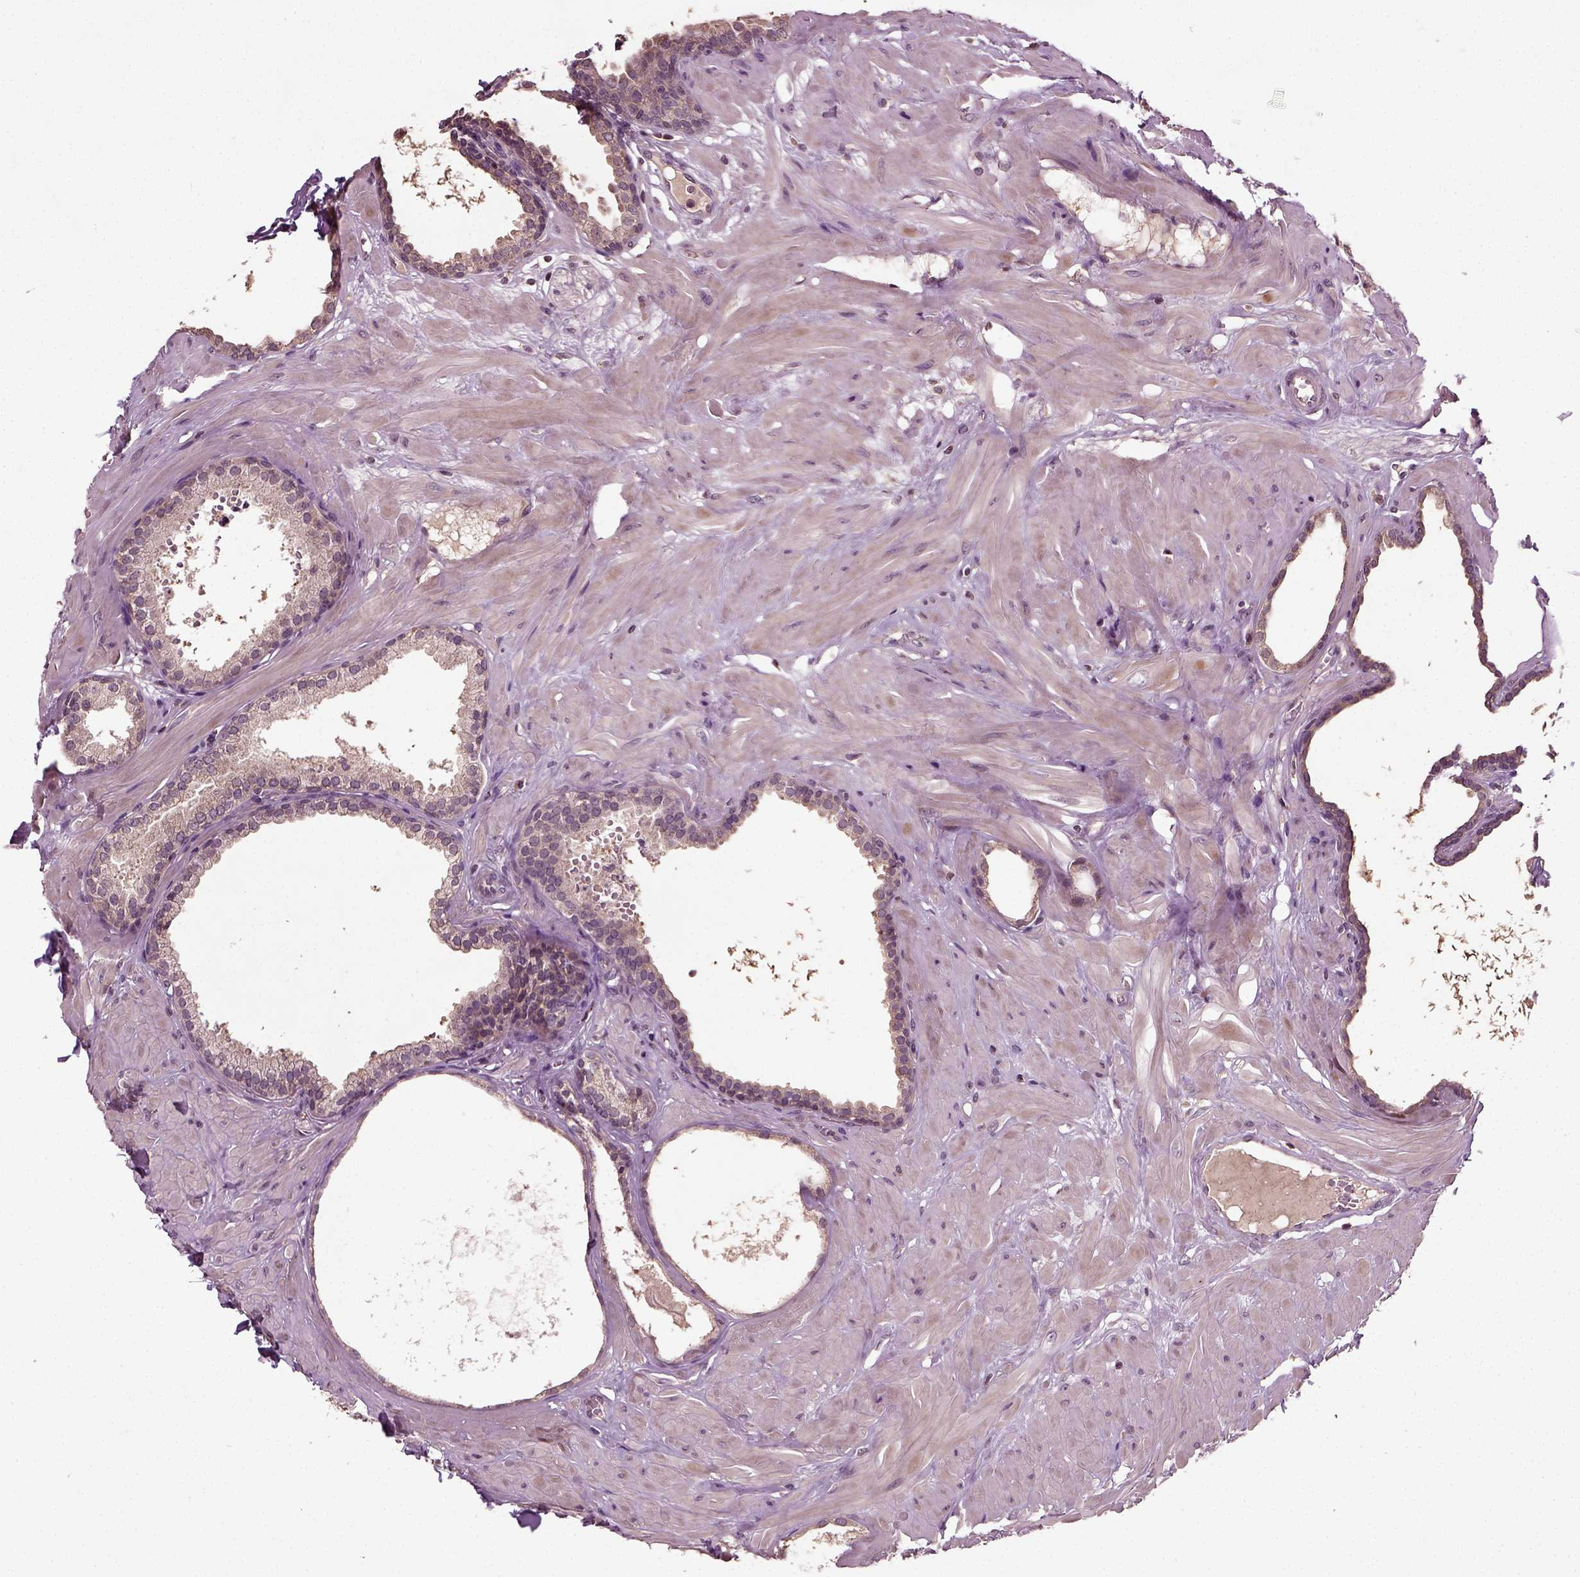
{"staining": {"intensity": "moderate", "quantity": "25%-75%", "location": "cytoplasmic/membranous"}, "tissue": "prostate", "cell_type": "Glandular cells", "image_type": "normal", "snomed": [{"axis": "morphology", "description": "Normal tissue, NOS"}, {"axis": "topography", "description": "Prostate"}], "caption": "Protein analysis of normal prostate reveals moderate cytoplasmic/membranous positivity in about 25%-75% of glandular cells. The protein of interest is stained brown, and the nuclei are stained in blue (DAB (3,3'-diaminobenzidine) IHC with brightfield microscopy, high magnification).", "gene": "ERV3", "patient": {"sex": "male", "age": 48}}